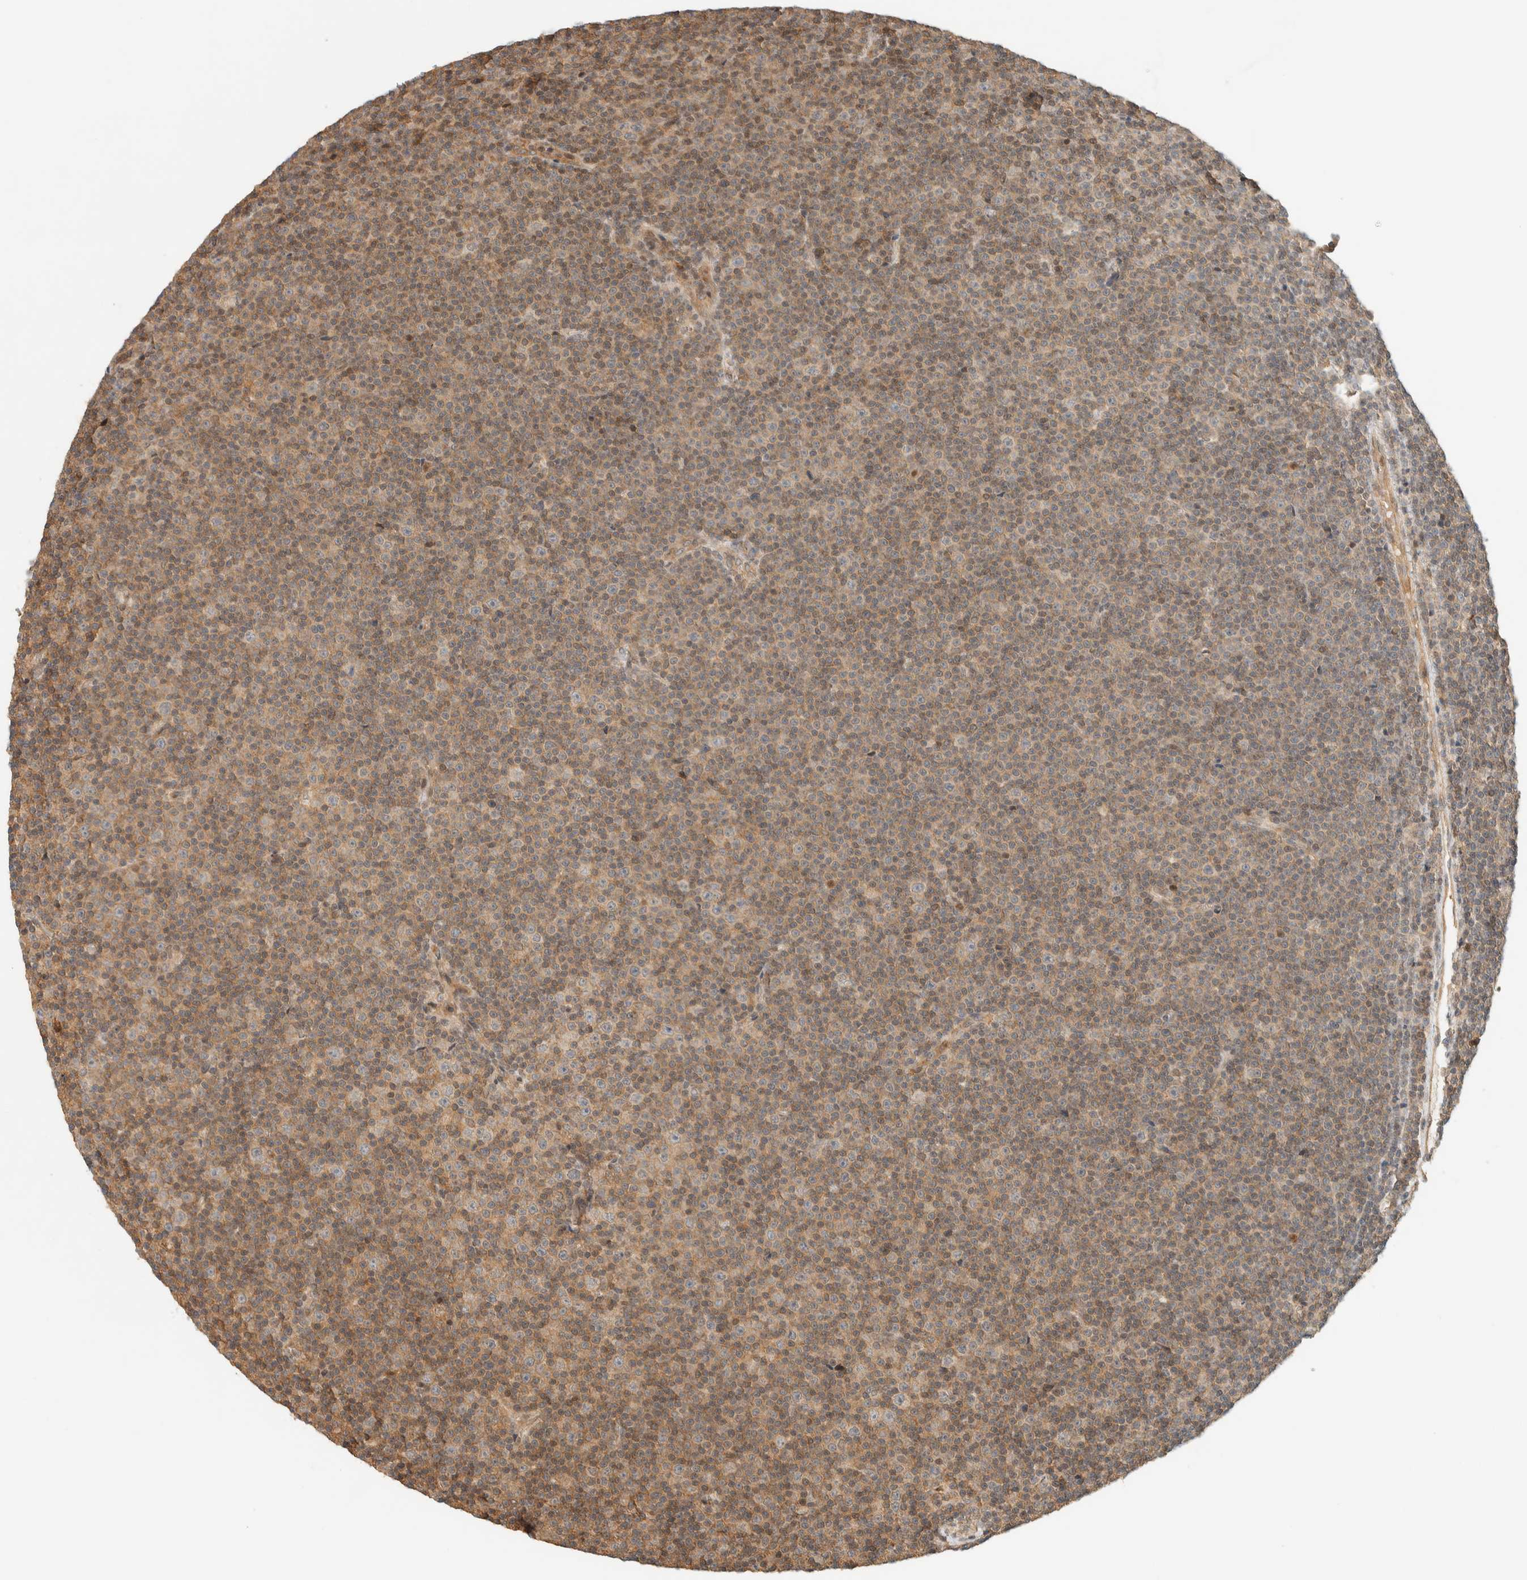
{"staining": {"intensity": "weak", "quantity": "25%-75%", "location": "cytoplasmic/membranous"}, "tissue": "lymphoma", "cell_type": "Tumor cells", "image_type": "cancer", "snomed": [{"axis": "morphology", "description": "Malignant lymphoma, non-Hodgkin's type, Low grade"}, {"axis": "topography", "description": "Lymph node"}], "caption": "A micrograph of lymphoma stained for a protein reveals weak cytoplasmic/membranous brown staining in tumor cells.", "gene": "ARFGEF1", "patient": {"sex": "female", "age": 67}}